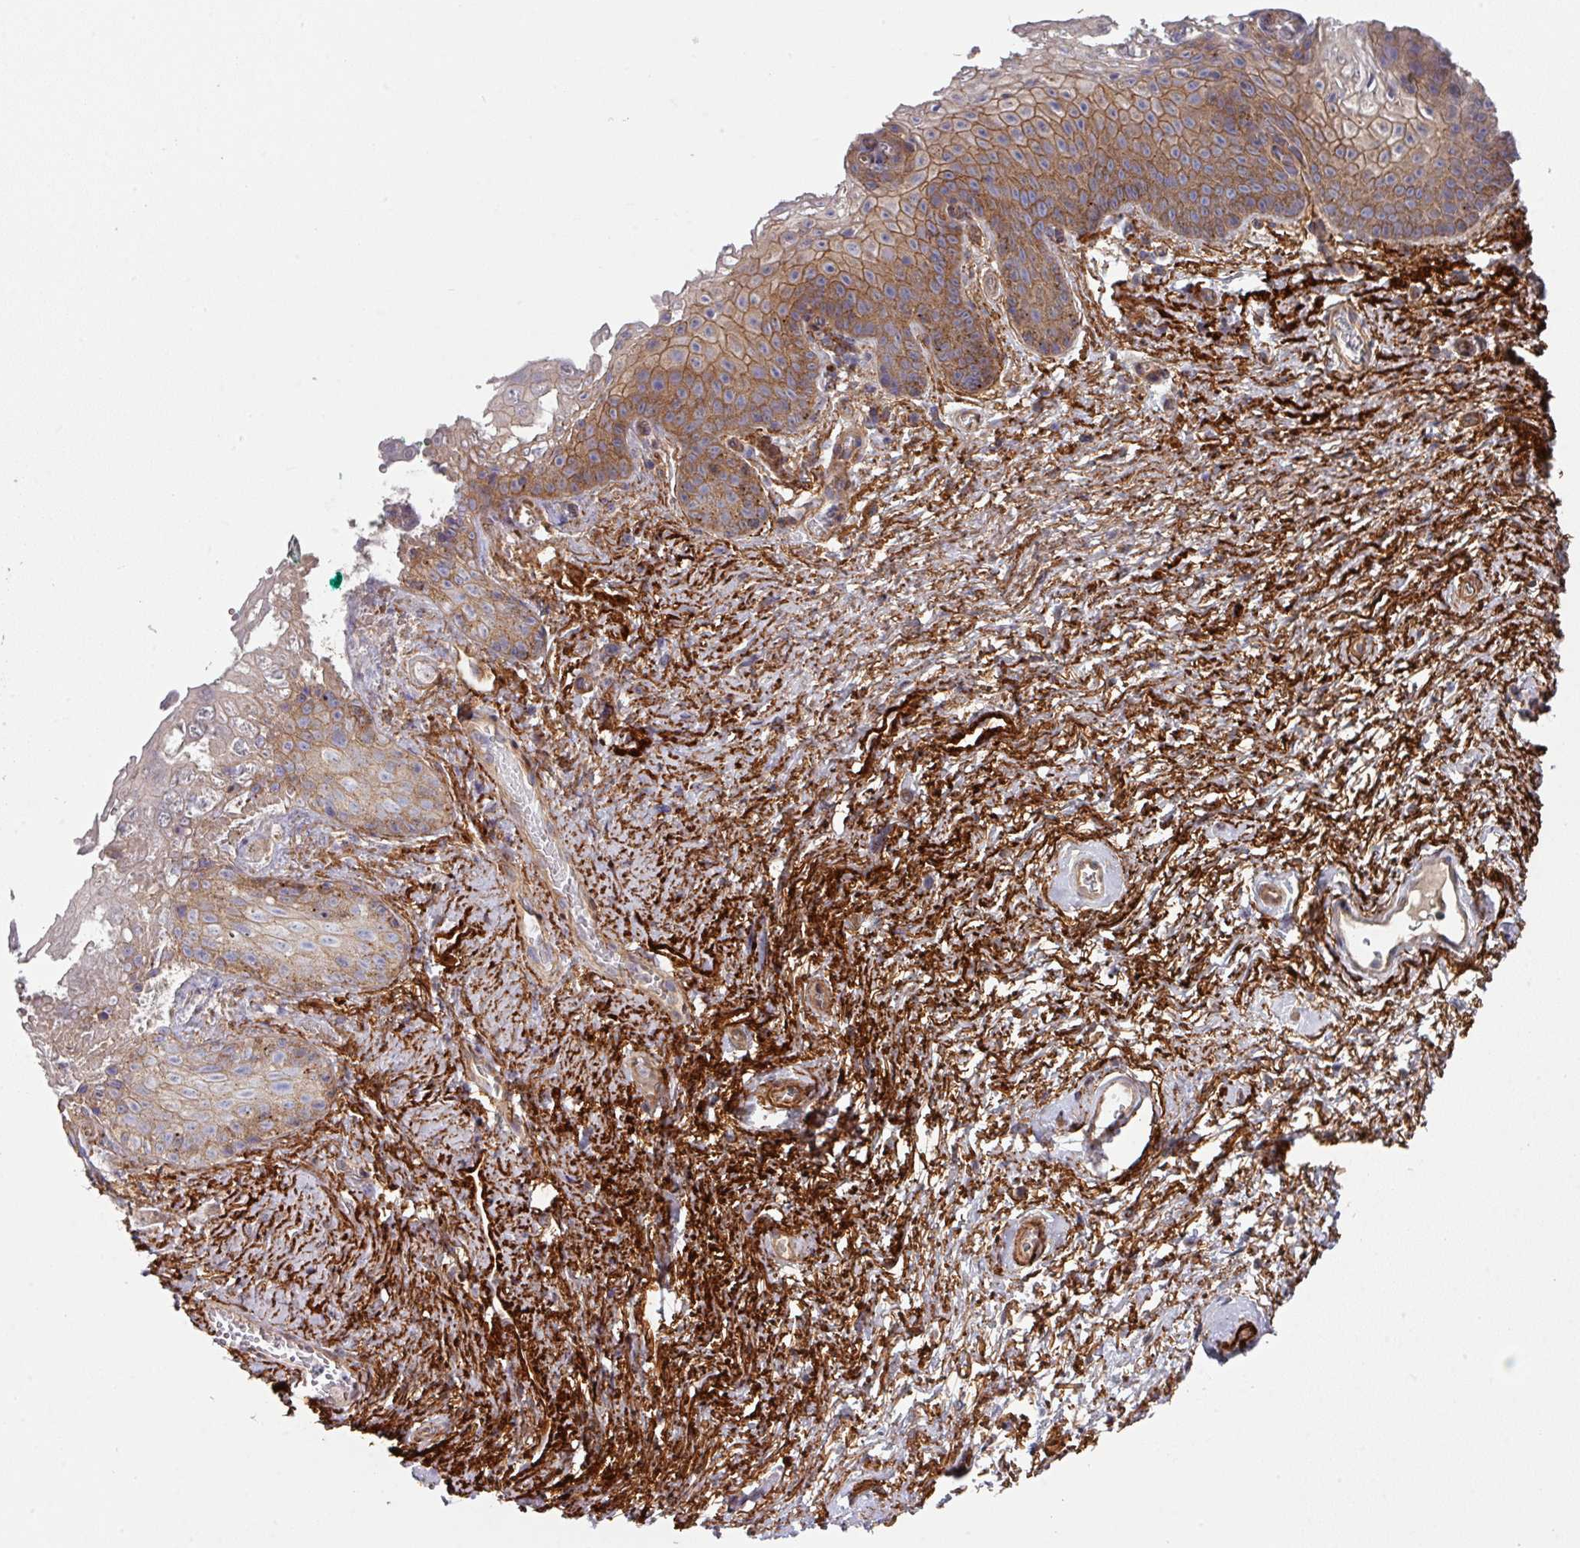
{"staining": {"intensity": "moderate", "quantity": ">75%", "location": "cytoplasmic/membranous"}, "tissue": "vagina", "cell_type": "Squamous epithelial cells", "image_type": "normal", "snomed": [{"axis": "morphology", "description": "Normal tissue, NOS"}, {"axis": "topography", "description": "Vulva"}, {"axis": "topography", "description": "Vagina"}, {"axis": "topography", "description": "Peripheral nerve tissue"}], "caption": "Immunohistochemical staining of benign vagina reveals >75% levels of moderate cytoplasmic/membranous protein positivity in approximately >75% of squamous epithelial cells.", "gene": "DCAF12L1", "patient": {"sex": "female", "age": 66}}